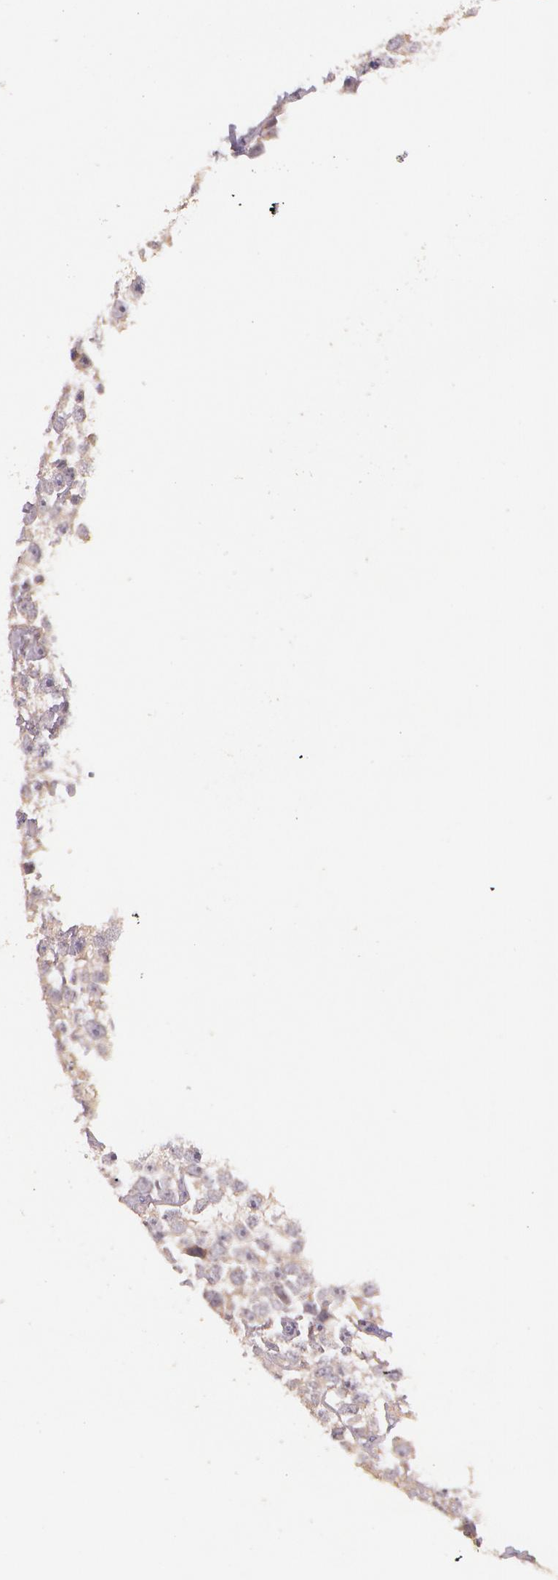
{"staining": {"intensity": "weak", "quantity": ">75%", "location": "cytoplasmic/membranous"}, "tissue": "testis cancer", "cell_type": "Tumor cells", "image_type": "cancer", "snomed": [{"axis": "morphology", "description": "Seminoma, NOS"}, {"axis": "topography", "description": "Testis"}], "caption": "A histopathology image of human testis cancer (seminoma) stained for a protein reveals weak cytoplasmic/membranous brown staining in tumor cells. The staining was performed using DAB, with brown indicating positive protein expression. Nuclei are stained blue with hematoxylin.", "gene": "MXRA5", "patient": {"sex": "male", "age": 25}}